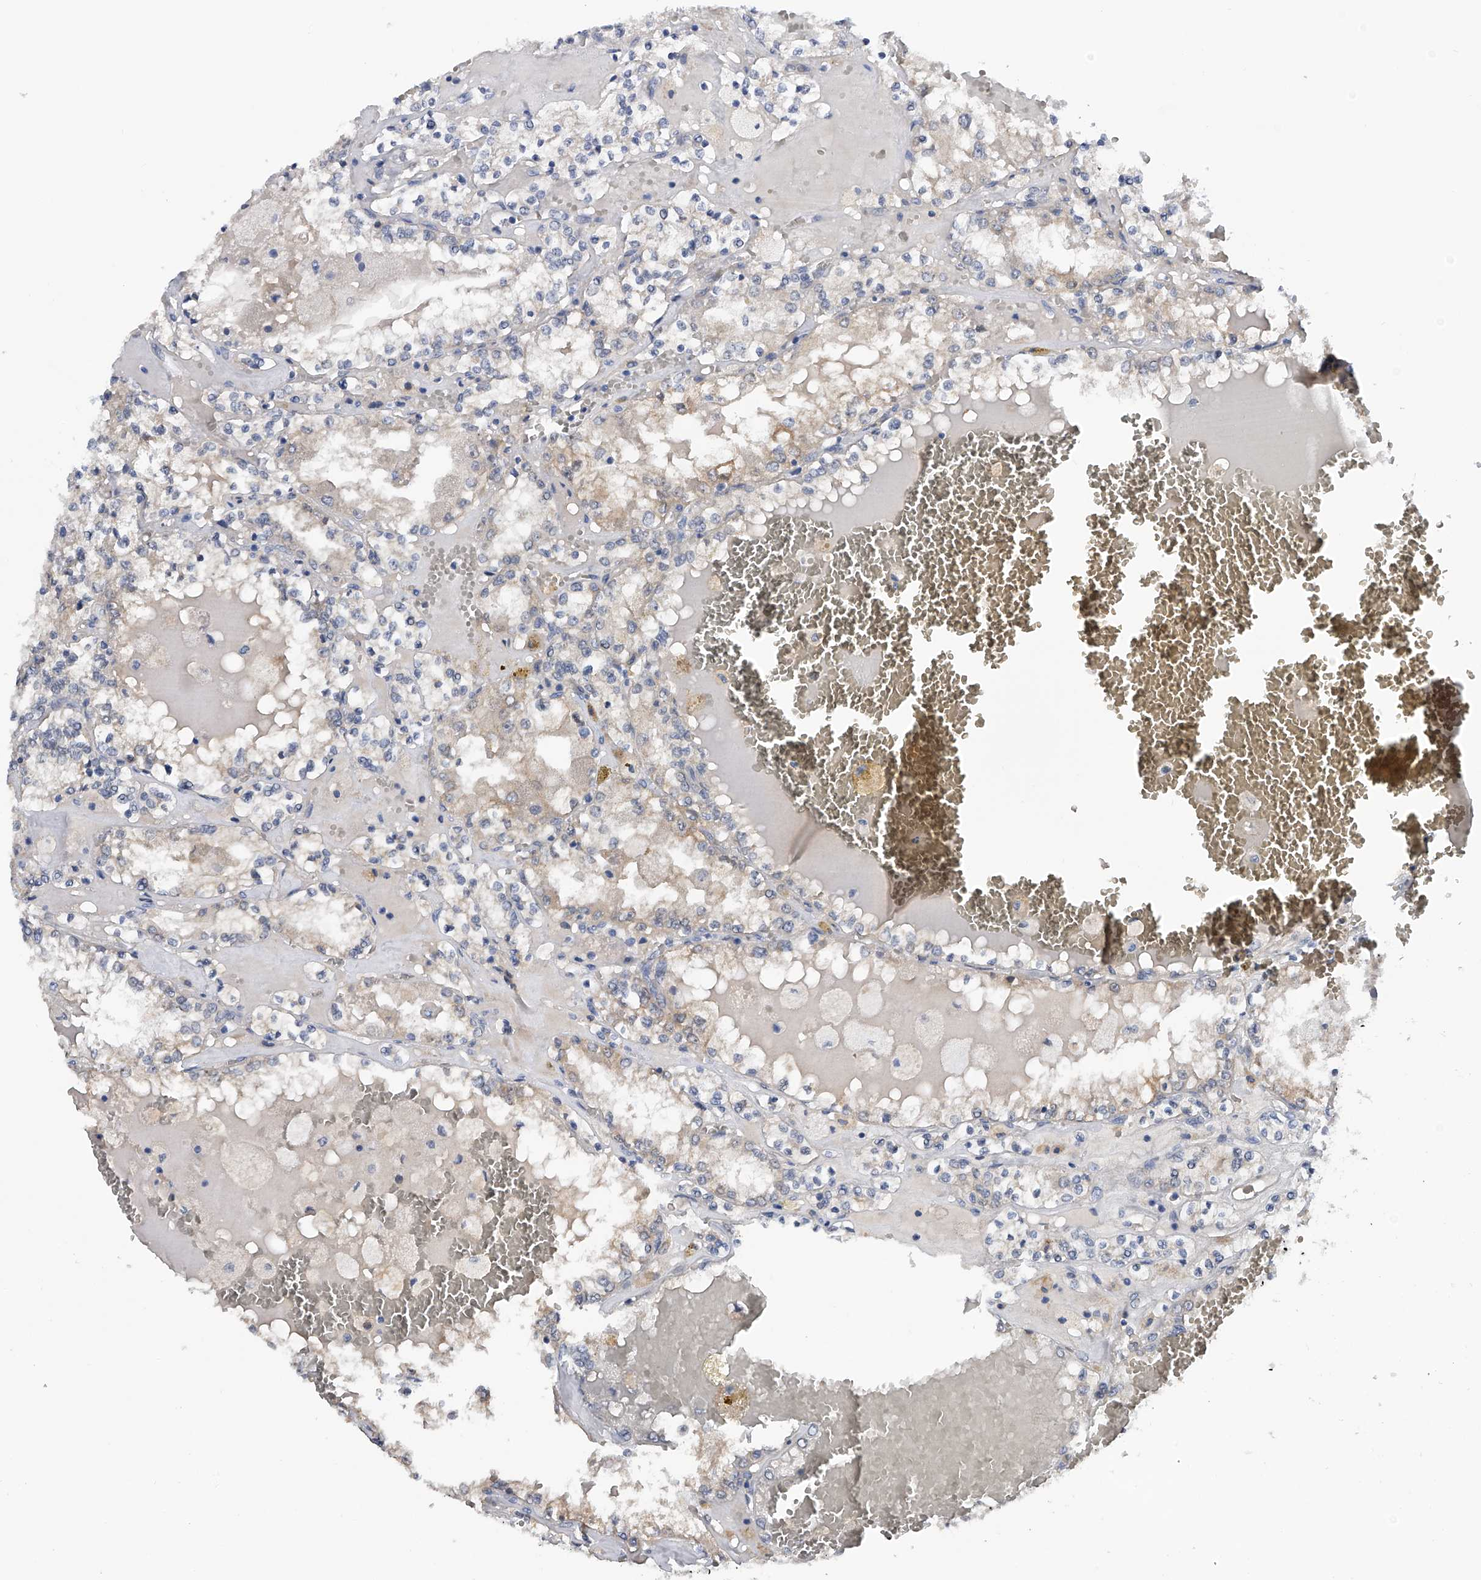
{"staining": {"intensity": "weak", "quantity": "<25%", "location": "cytoplasmic/membranous"}, "tissue": "renal cancer", "cell_type": "Tumor cells", "image_type": "cancer", "snomed": [{"axis": "morphology", "description": "Adenocarcinoma, NOS"}, {"axis": "topography", "description": "Kidney"}], "caption": "An IHC photomicrograph of renal cancer is shown. There is no staining in tumor cells of renal cancer.", "gene": "PGM3", "patient": {"sex": "female", "age": 56}}